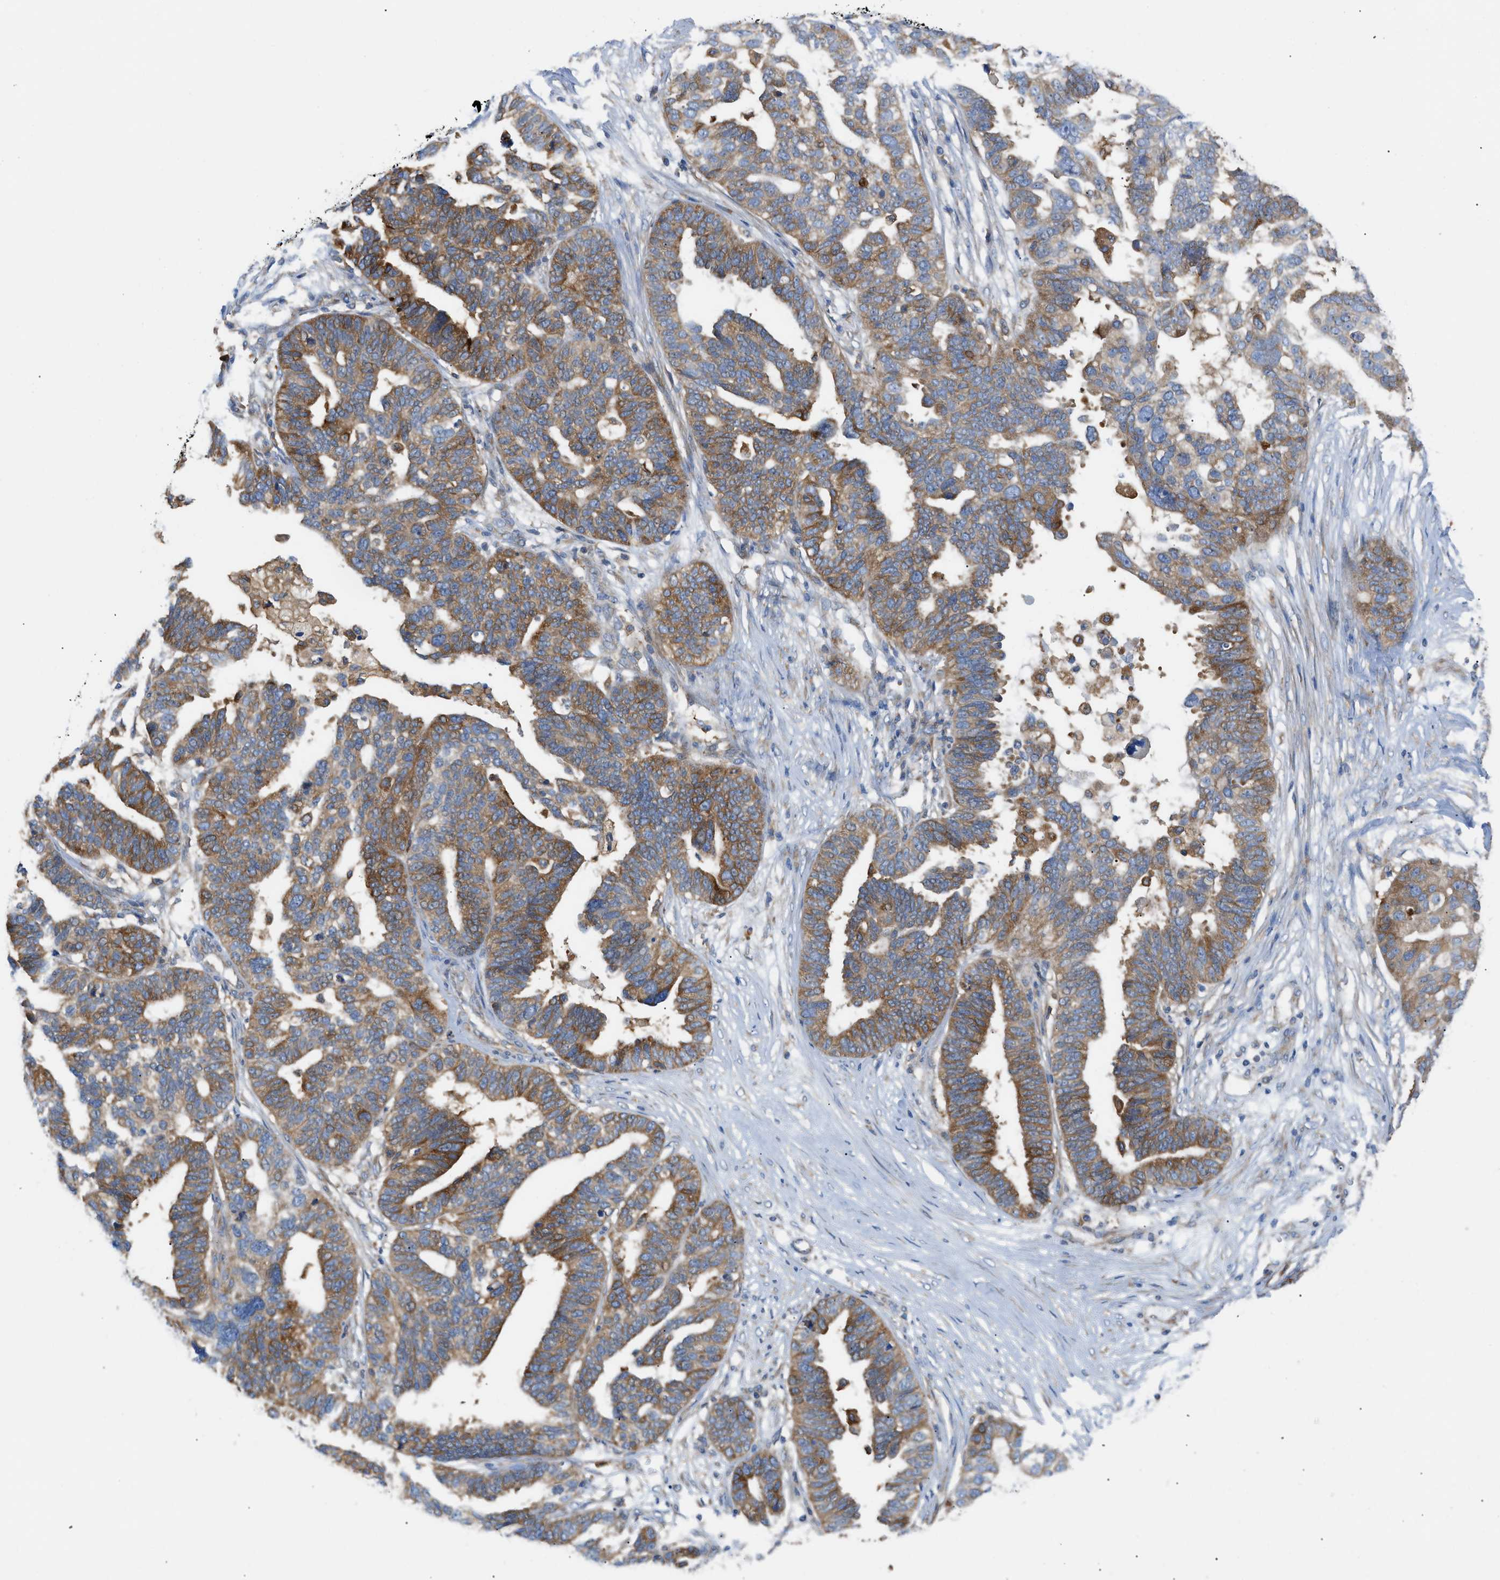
{"staining": {"intensity": "moderate", "quantity": ">75%", "location": "cytoplasmic/membranous"}, "tissue": "ovarian cancer", "cell_type": "Tumor cells", "image_type": "cancer", "snomed": [{"axis": "morphology", "description": "Cystadenocarcinoma, serous, NOS"}, {"axis": "topography", "description": "Ovary"}], "caption": "Tumor cells display moderate cytoplasmic/membranous staining in approximately >75% of cells in ovarian cancer.", "gene": "GPAT4", "patient": {"sex": "female", "age": 59}}